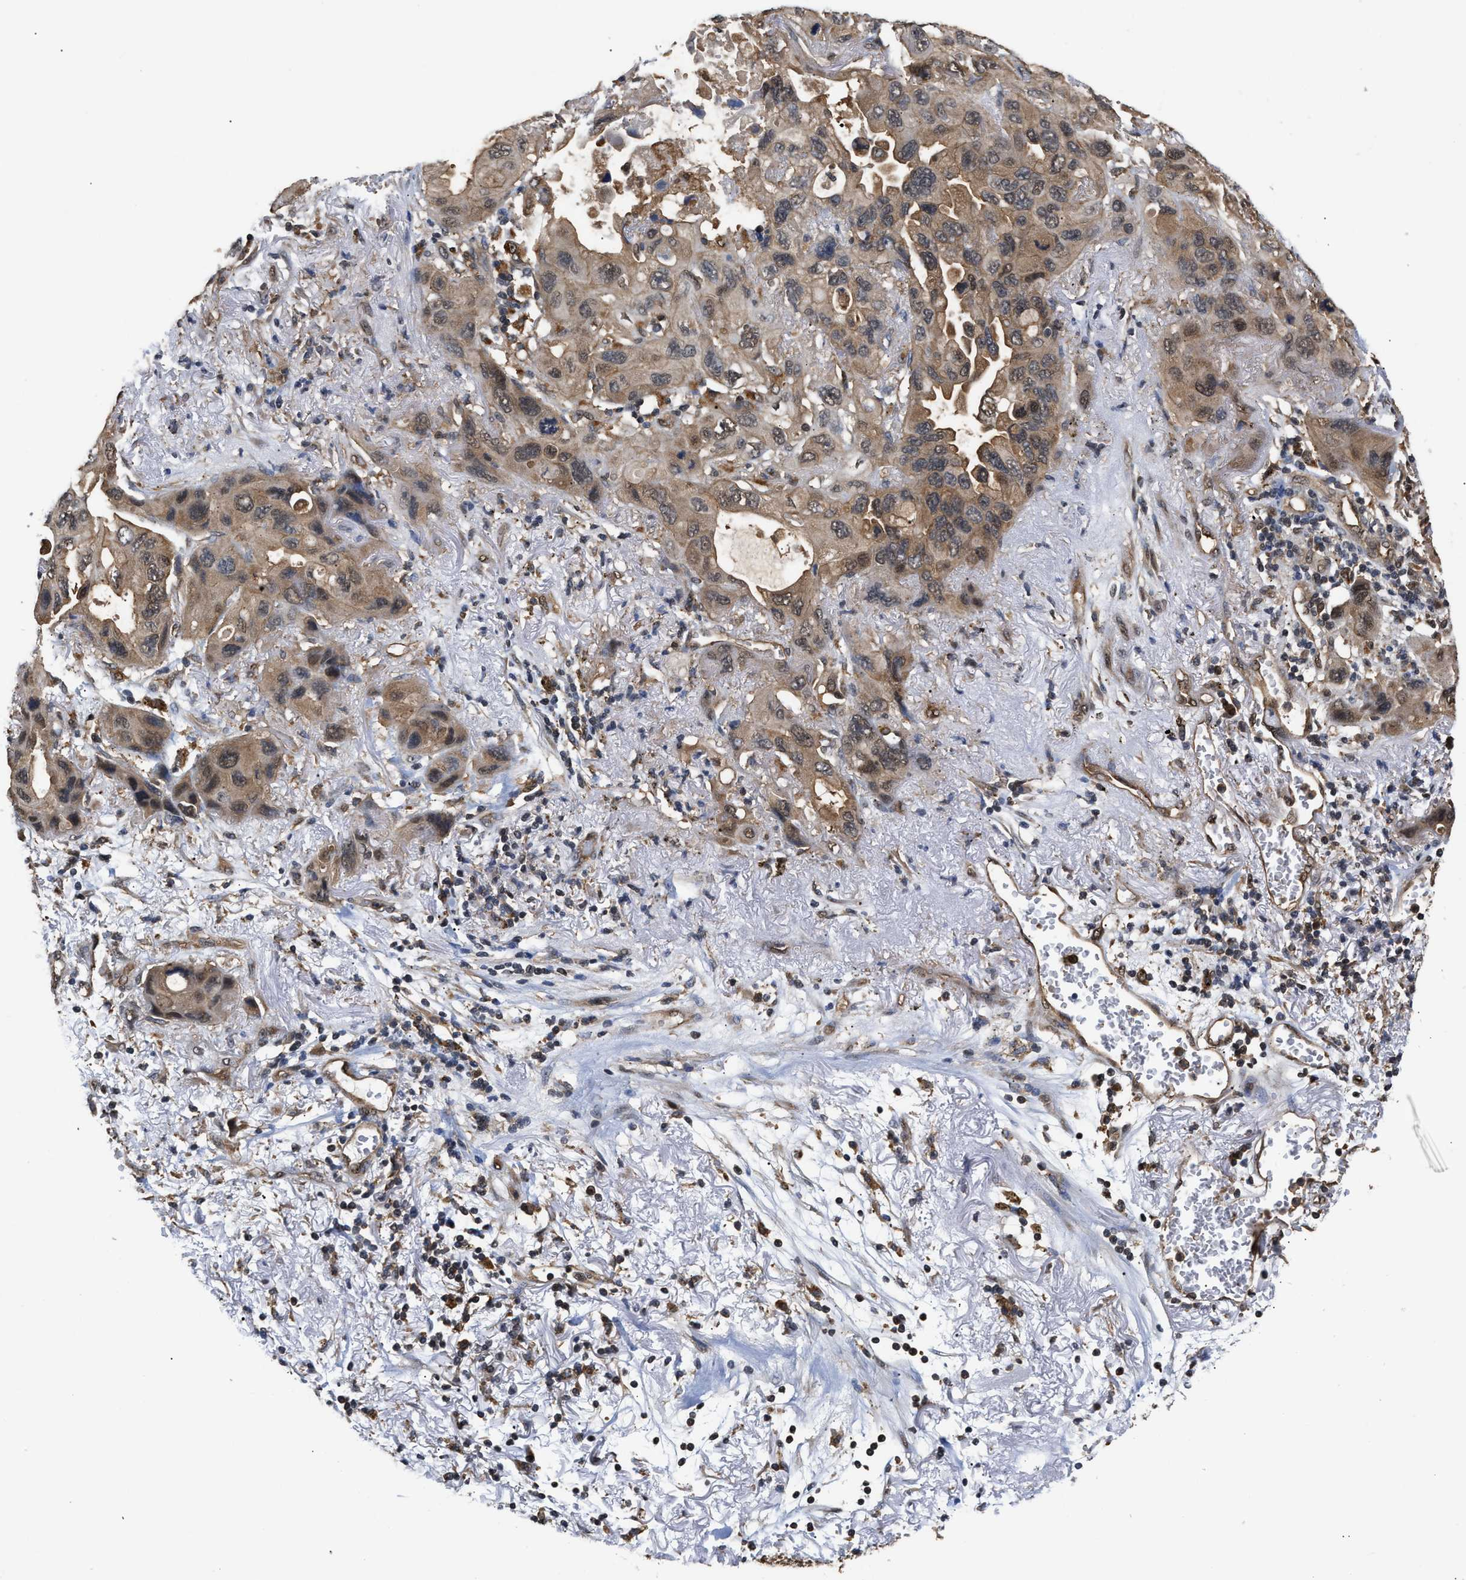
{"staining": {"intensity": "weak", "quantity": ">75%", "location": "cytoplasmic/membranous,nuclear"}, "tissue": "lung cancer", "cell_type": "Tumor cells", "image_type": "cancer", "snomed": [{"axis": "morphology", "description": "Squamous cell carcinoma, NOS"}, {"axis": "topography", "description": "Lung"}], "caption": "The histopathology image demonstrates staining of lung cancer (squamous cell carcinoma), revealing weak cytoplasmic/membranous and nuclear protein positivity (brown color) within tumor cells. (DAB (3,3'-diaminobenzidine) = brown stain, brightfield microscopy at high magnification).", "gene": "SCAI", "patient": {"sex": "female", "age": 73}}